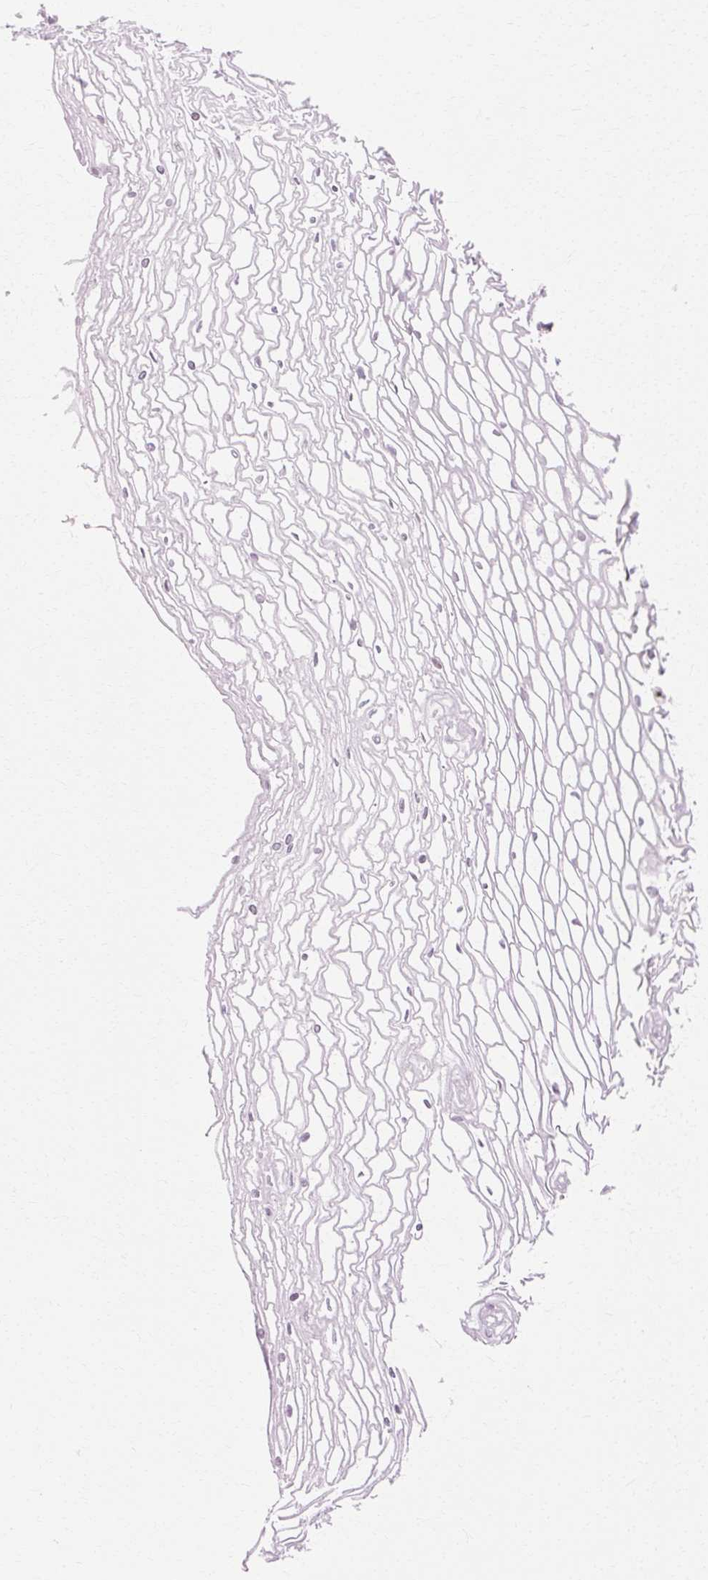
{"staining": {"intensity": "negative", "quantity": "none", "location": "none"}, "tissue": "cervix", "cell_type": "Glandular cells", "image_type": "normal", "snomed": [{"axis": "morphology", "description": "Normal tissue, NOS"}, {"axis": "topography", "description": "Cervix"}], "caption": "A high-resolution photomicrograph shows IHC staining of benign cervix, which displays no significant expression in glandular cells.", "gene": "C3orf49", "patient": {"sex": "female", "age": 36}}